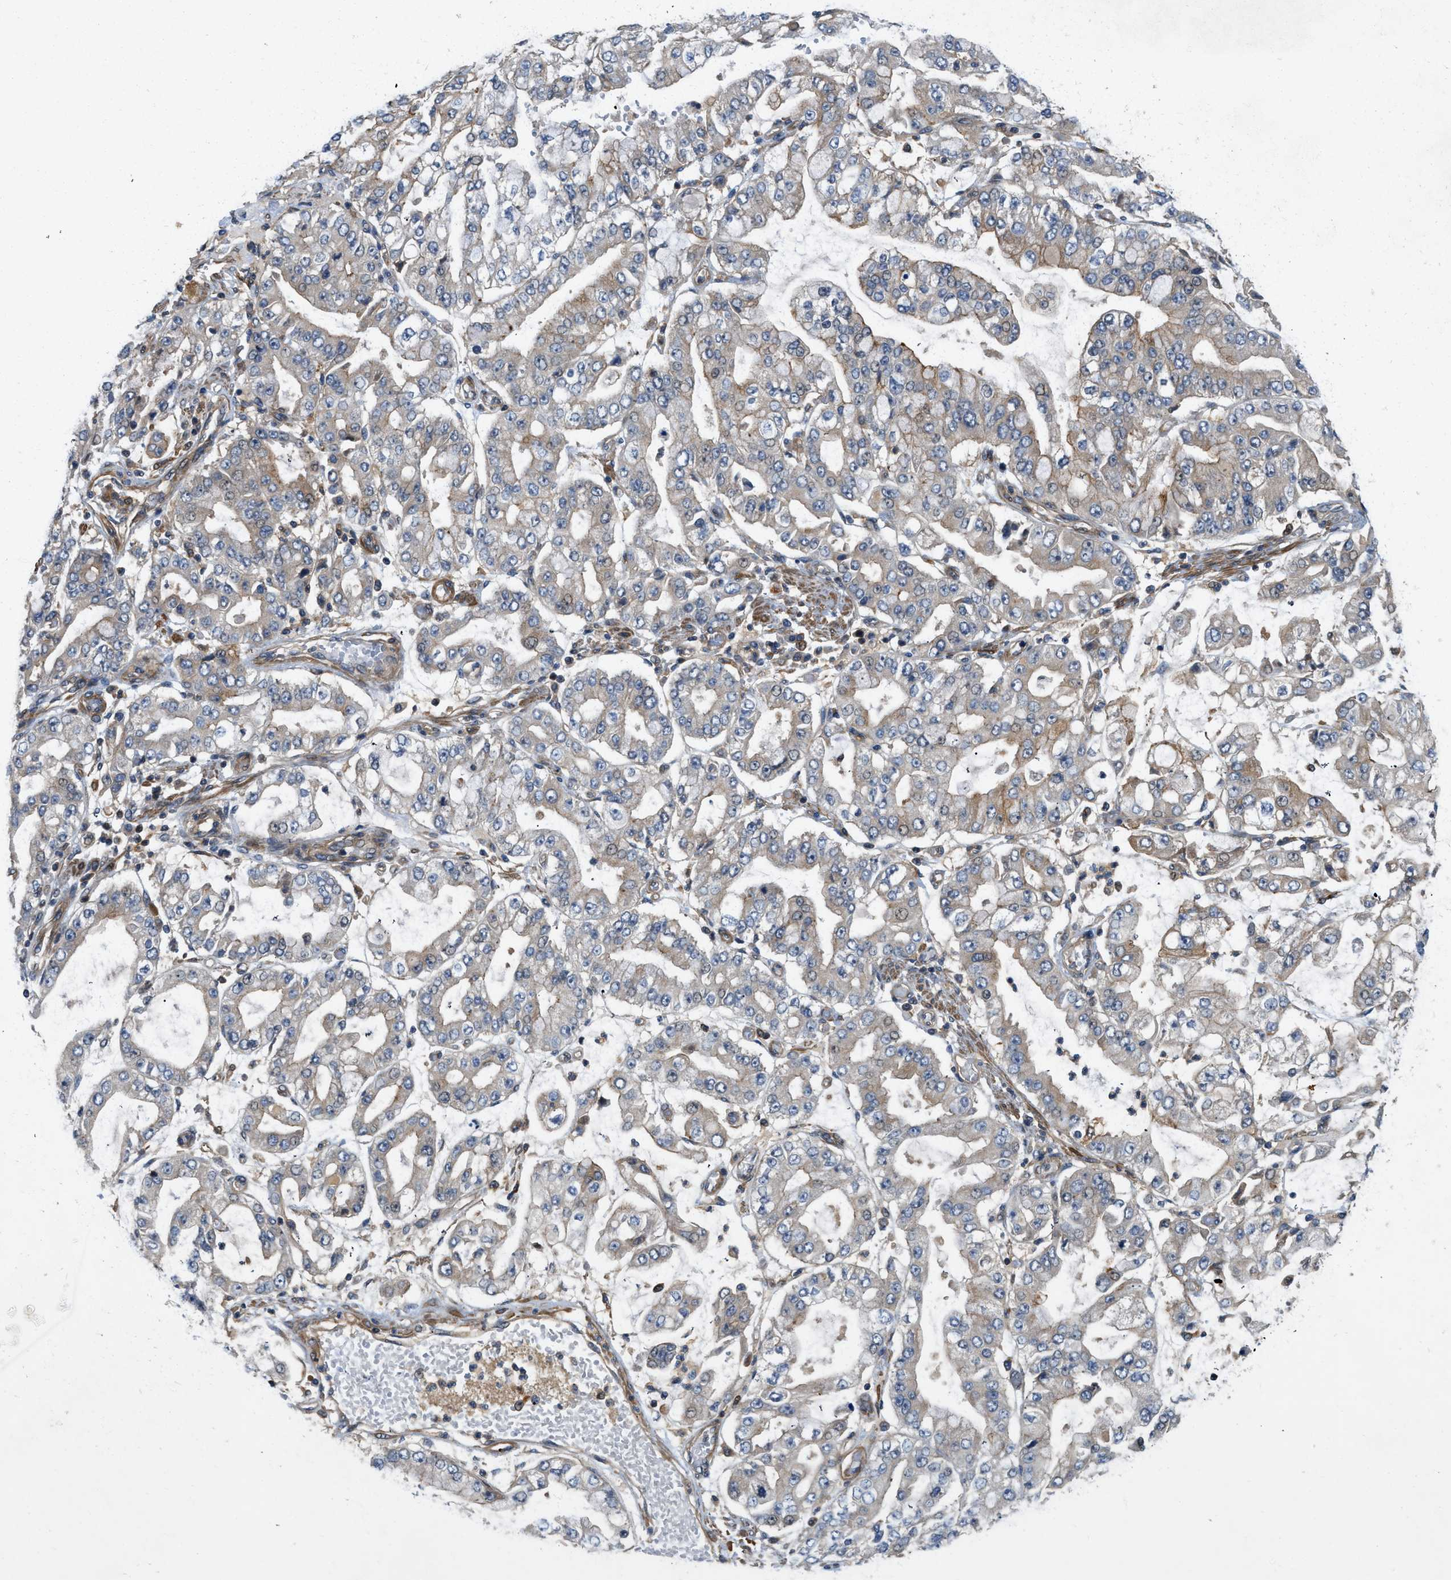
{"staining": {"intensity": "weak", "quantity": "25%-75%", "location": "cytoplasmic/membranous"}, "tissue": "stomach cancer", "cell_type": "Tumor cells", "image_type": "cancer", "snomed": [{"axis": "morphology", "description": "Adenocarcinoma, NOS"}, {"axis": "topography", "description": "Stomach"}], "caption": "Human stomach adenocarcinoma stained for a protein (brown) reveals weak cytoplasmic/membranous positive staining in approximately 25%-75% of tumor cells.", "gene": "GPR31", "patient": {"sex": "male", "age": 76}}